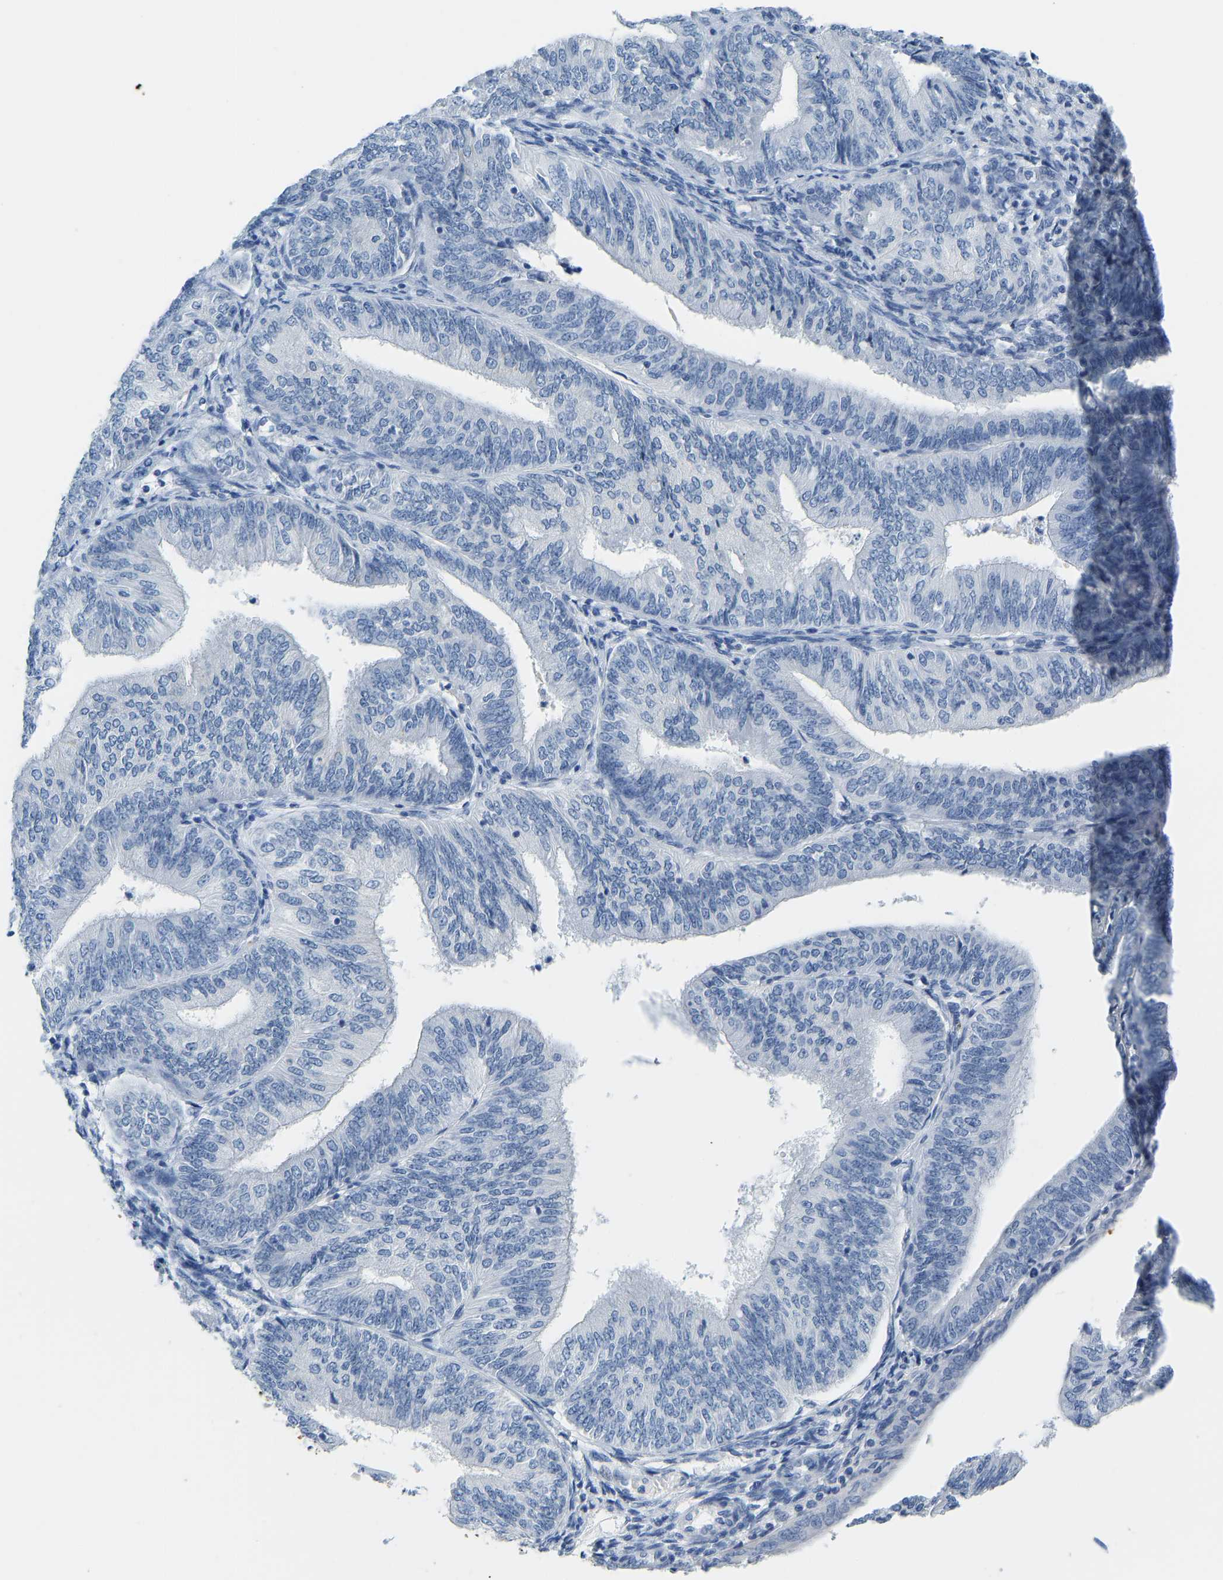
{"staining": {"intensity": "negative", "quantity": "none", "location": "none"}, "tissue": "endometrial cancer", "cell_type": "Tumor cells", "image_type": "cancer", "snomed": [{"axis": "morphology", "description": "Adenocarcinoma, NOS"}, {"axis": "topography", "description": "Endometrium"}], "caption": "Tumor cells are negative for brown protein staining in endometrial cancer (adenocarcinoma). (DAB (3,3'-diaminobenzidine) immunohistochemistry, high magnification).", "gene": "SERPINB3", "patient": {"sex": "female", "age": 58}}